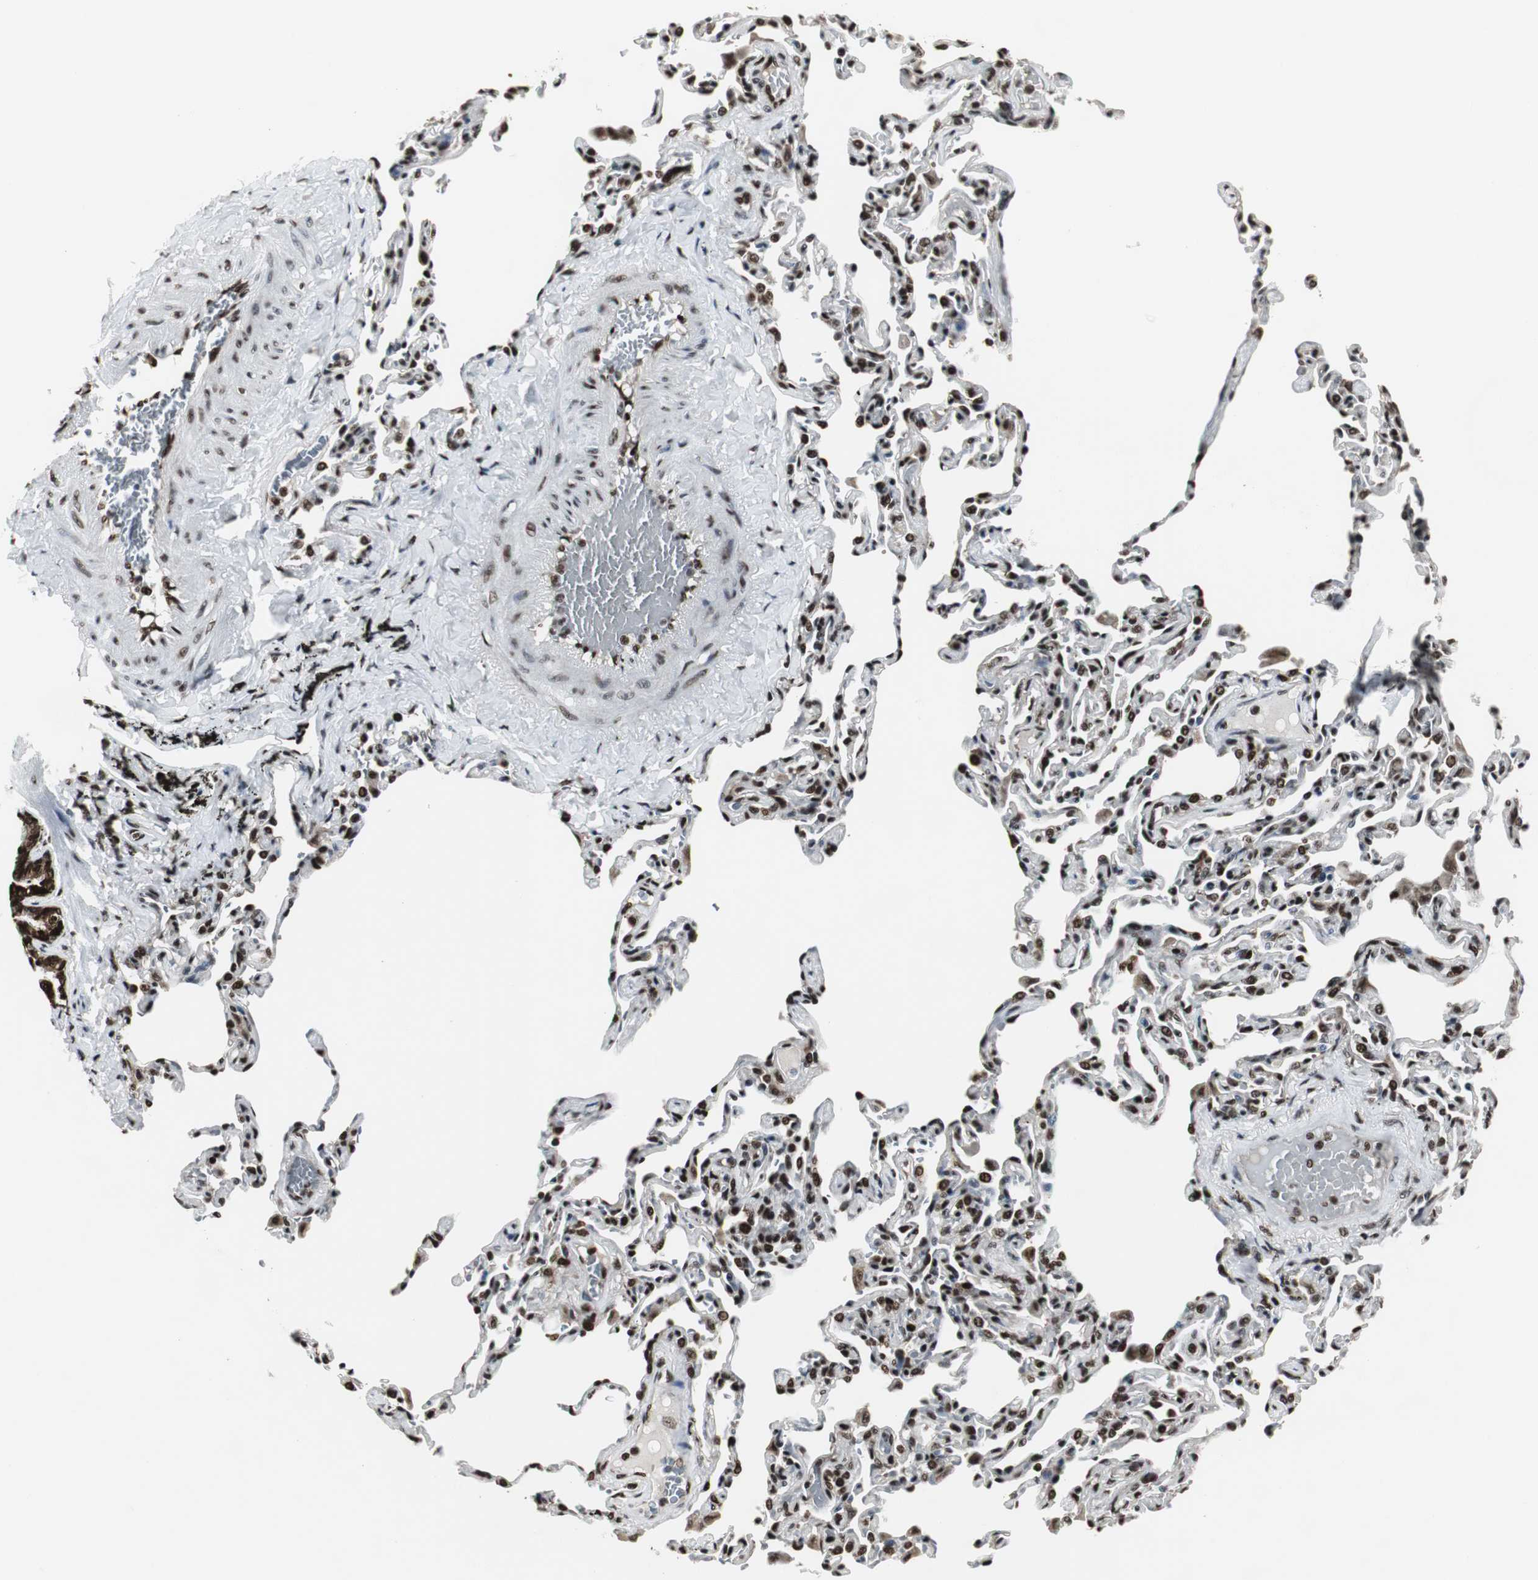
{"staining": {"intensity": "strong", "quantity": ">75%", "location": "cytoplasmic/membranous,nuclear"}, "tissue": "bronchus", "cell_type": "Respiratory epithelial cells", "image_type": "normal", "snomed": [{"axis": "morphology", "description": "Normal tissue, NOS"}, {"axis": "topography", "description": "Lung"}], "caption": "The photomicrograph displays staining of normal bronchus, revealing strong cytoplasmic/membranous,nuclear protein staining (brown color) within respiratory epithelial cells.", "gene": "PARN", "patient": {"sex": "male", "age": 64}}